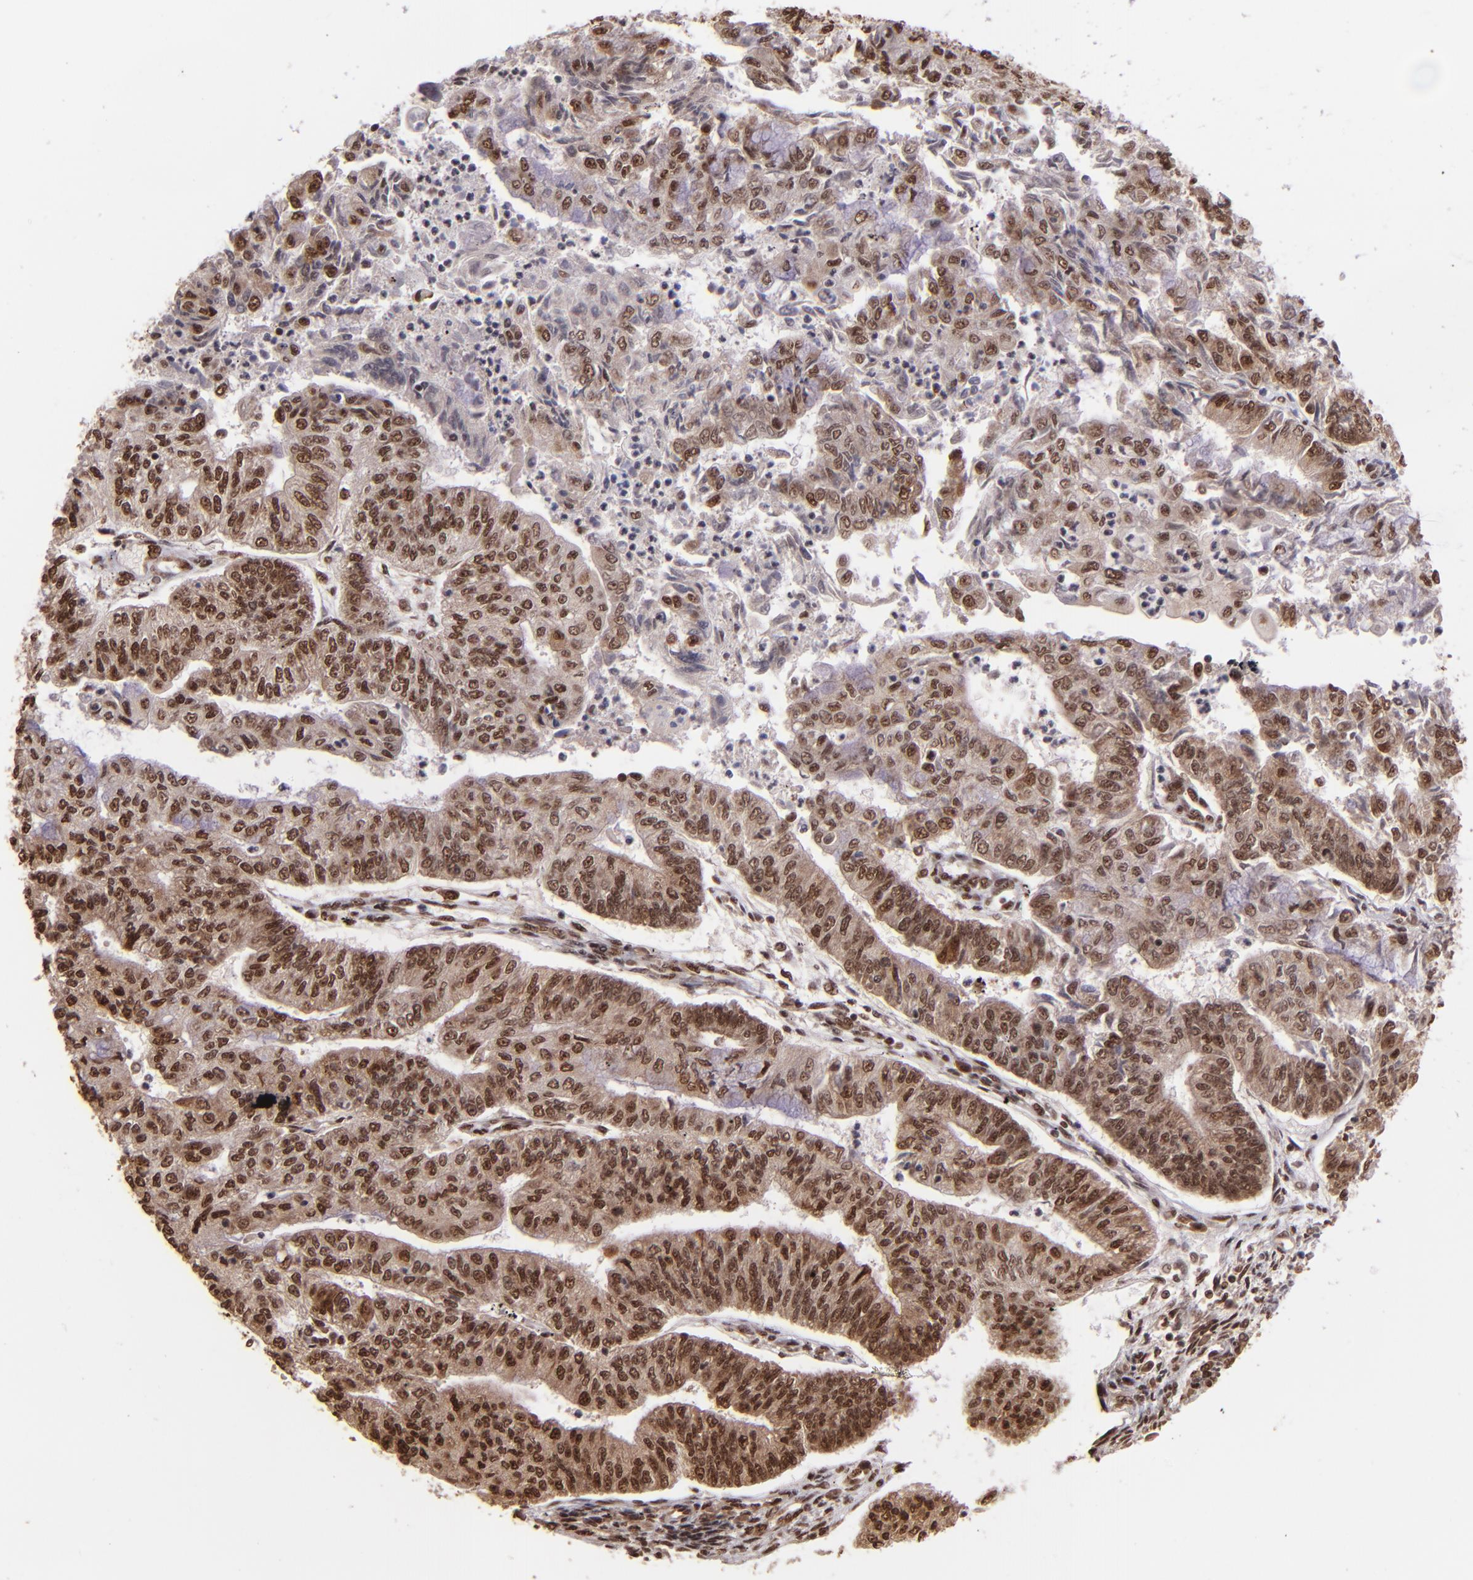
{"staining": {"intensity": "moderate", "quantity": "25%-75%", "location": "cytoplasmic/membranous,nuclear"}, "tissue": "endometrial cancer", "cell_type": "Tumor cells", "image_type": "cancer", "snomed": [{"axis": "morphology", "description": "Adenocarcinoma, NOS"}, {"axis": "topography", "description": "Endometrium"}], "caption": "The histopathology image reveals immunohistochemical staining of endometrial adenocarcinoma. There is moderate cytoplasmic/membranous and nuclear staining is seen in approximately 25%-75% of tumor cells. The staining was performed using DAB, with brown indicating positive protein expression. Nuclei are stained blue with hematoxylin.", "gene": "PQBP1", "patient": {"sex": "female", "age": 59}}